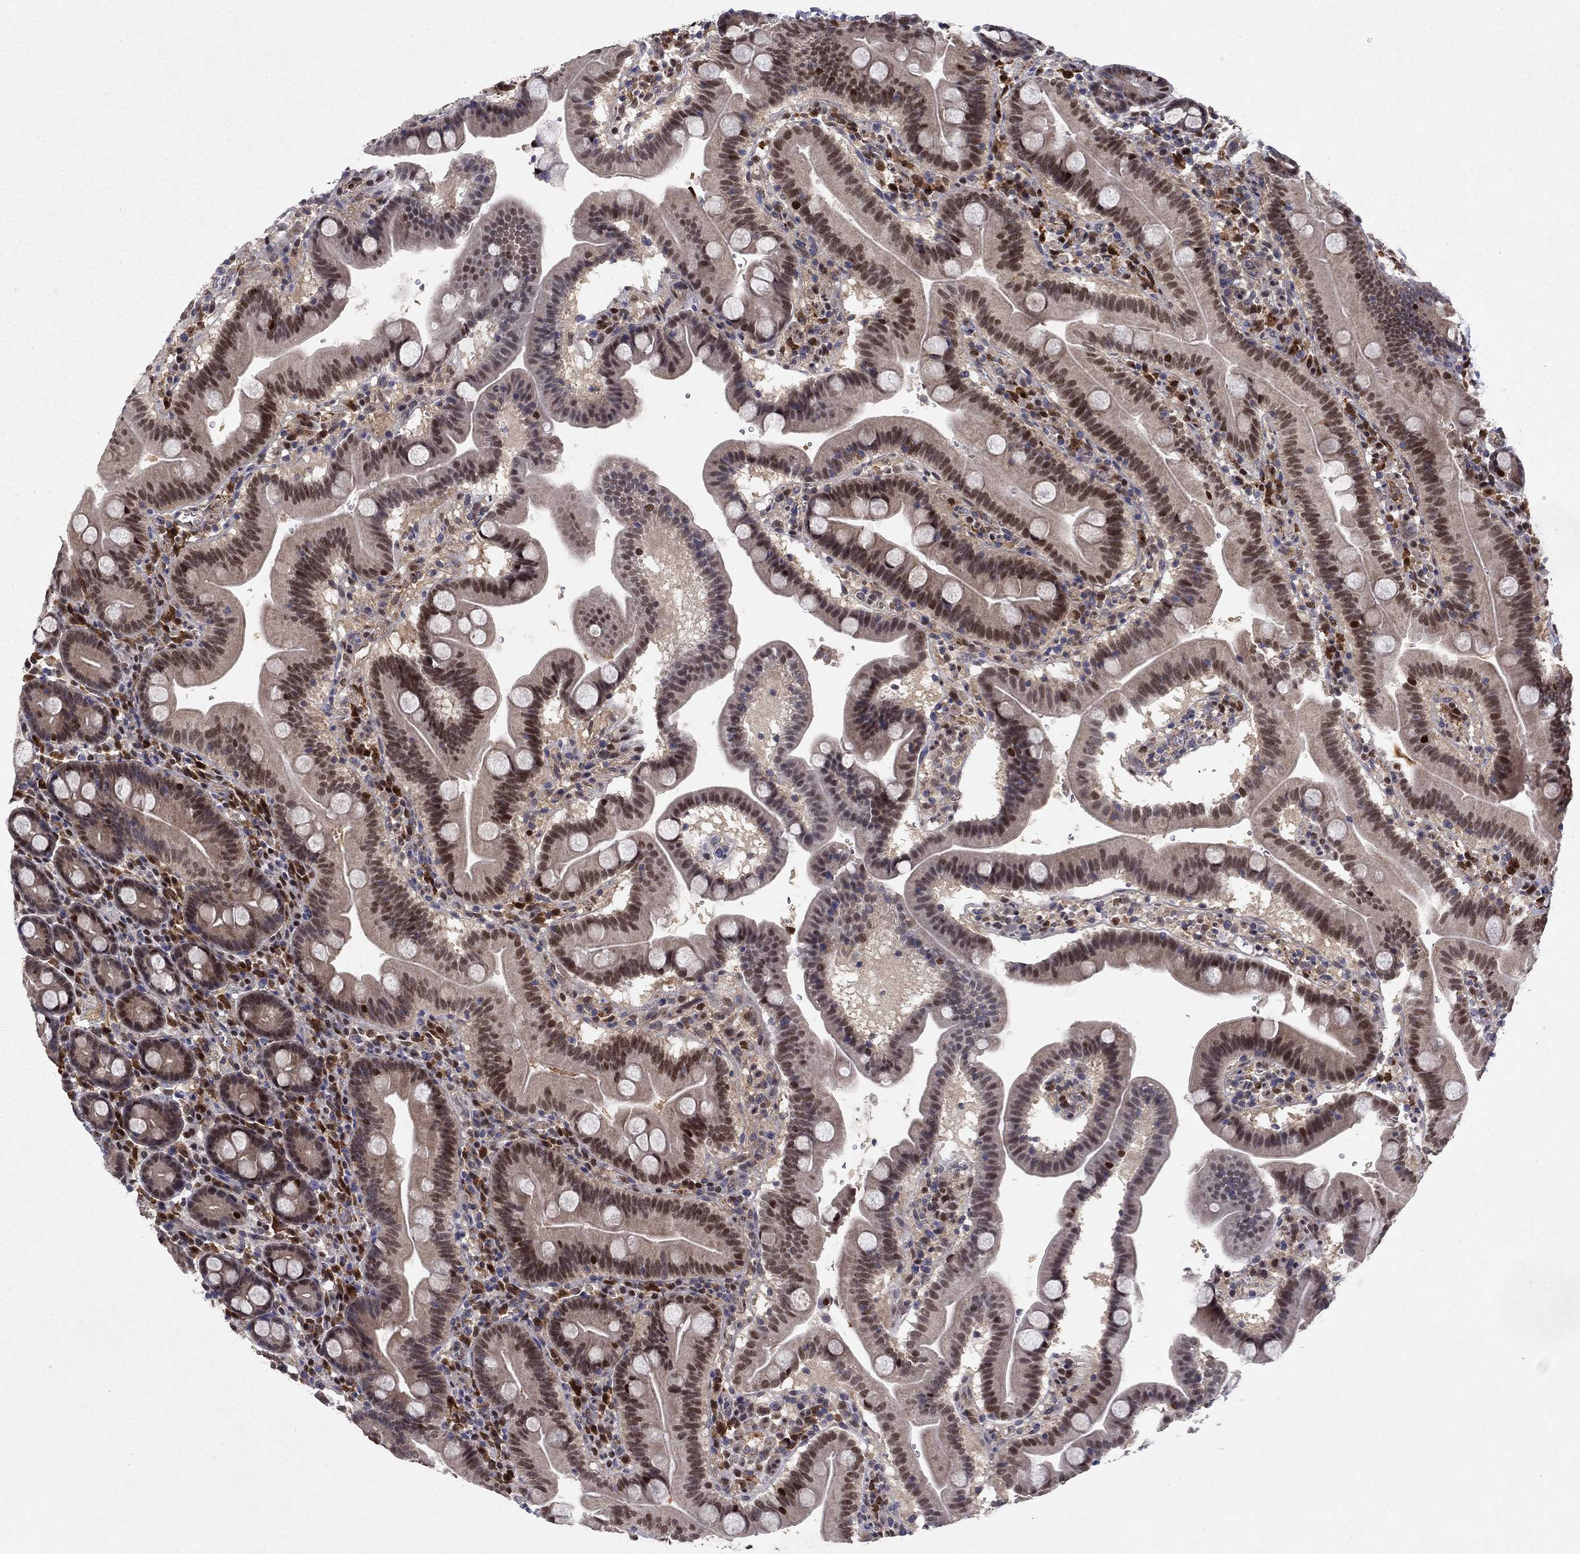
{"staining": {"intensity": "moderate", "quantity": "25%-75%", "location": "nuclear"}, "tissue": "duodenum", "cell_type": "Glandular cells", "image_type": "normal", "snomed": [{"axis": "morphology", "description": "Normal tissue, NOS"}, {"axis": "topography", "description": "Duodenum"}], "caption": "The micrograph displays staining of unremarkable duodenum, revealing moderate nuclear protein positivity (brown color) within glandular cells. (IHC, brightfield microscopy, high magnification).", "gene": "CRTC1", "patient": {"sex": "male", "age": 59}}